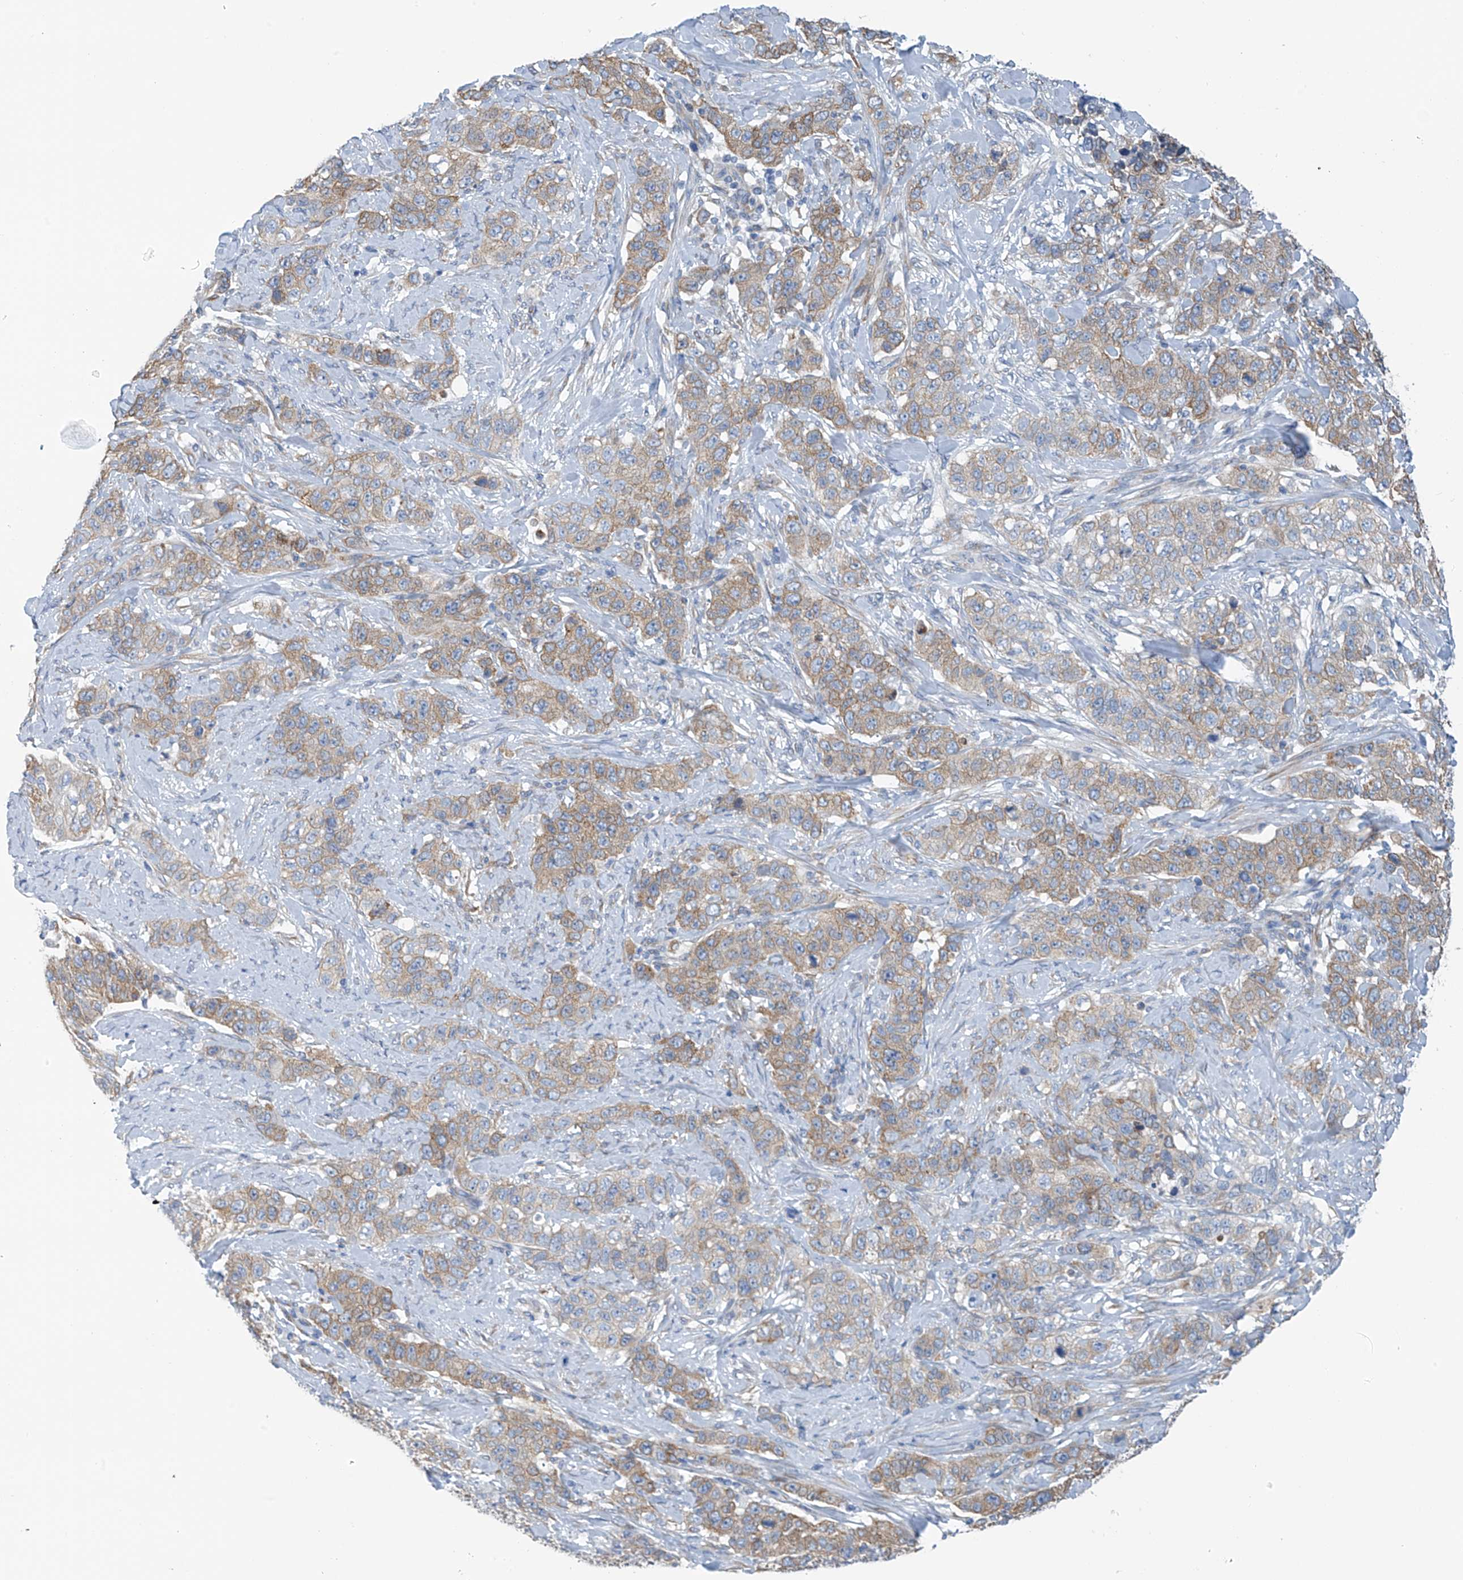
{"staining": {"intensity": "weak", "quantity": ">75%", "location": "cytoplasmic/membranous"}, "tissue": "stomach cancer", "cell_type": "Tumor cells", "image_type": "cancer", "snomed": [{"axis": "morphology", "description": "Adenocarcinoma, NOS"}, {"axis": "topography", "description": "Stomach"}], "caption": "Weak cytoplasmic/membranous positivity for a protein is appreciated in approximately >75% of tumor cells of stomach cancer (adenocarcinoma) using IHC.", "gene": "RCN2", "patient": {"sex": "male", "age": 48}}